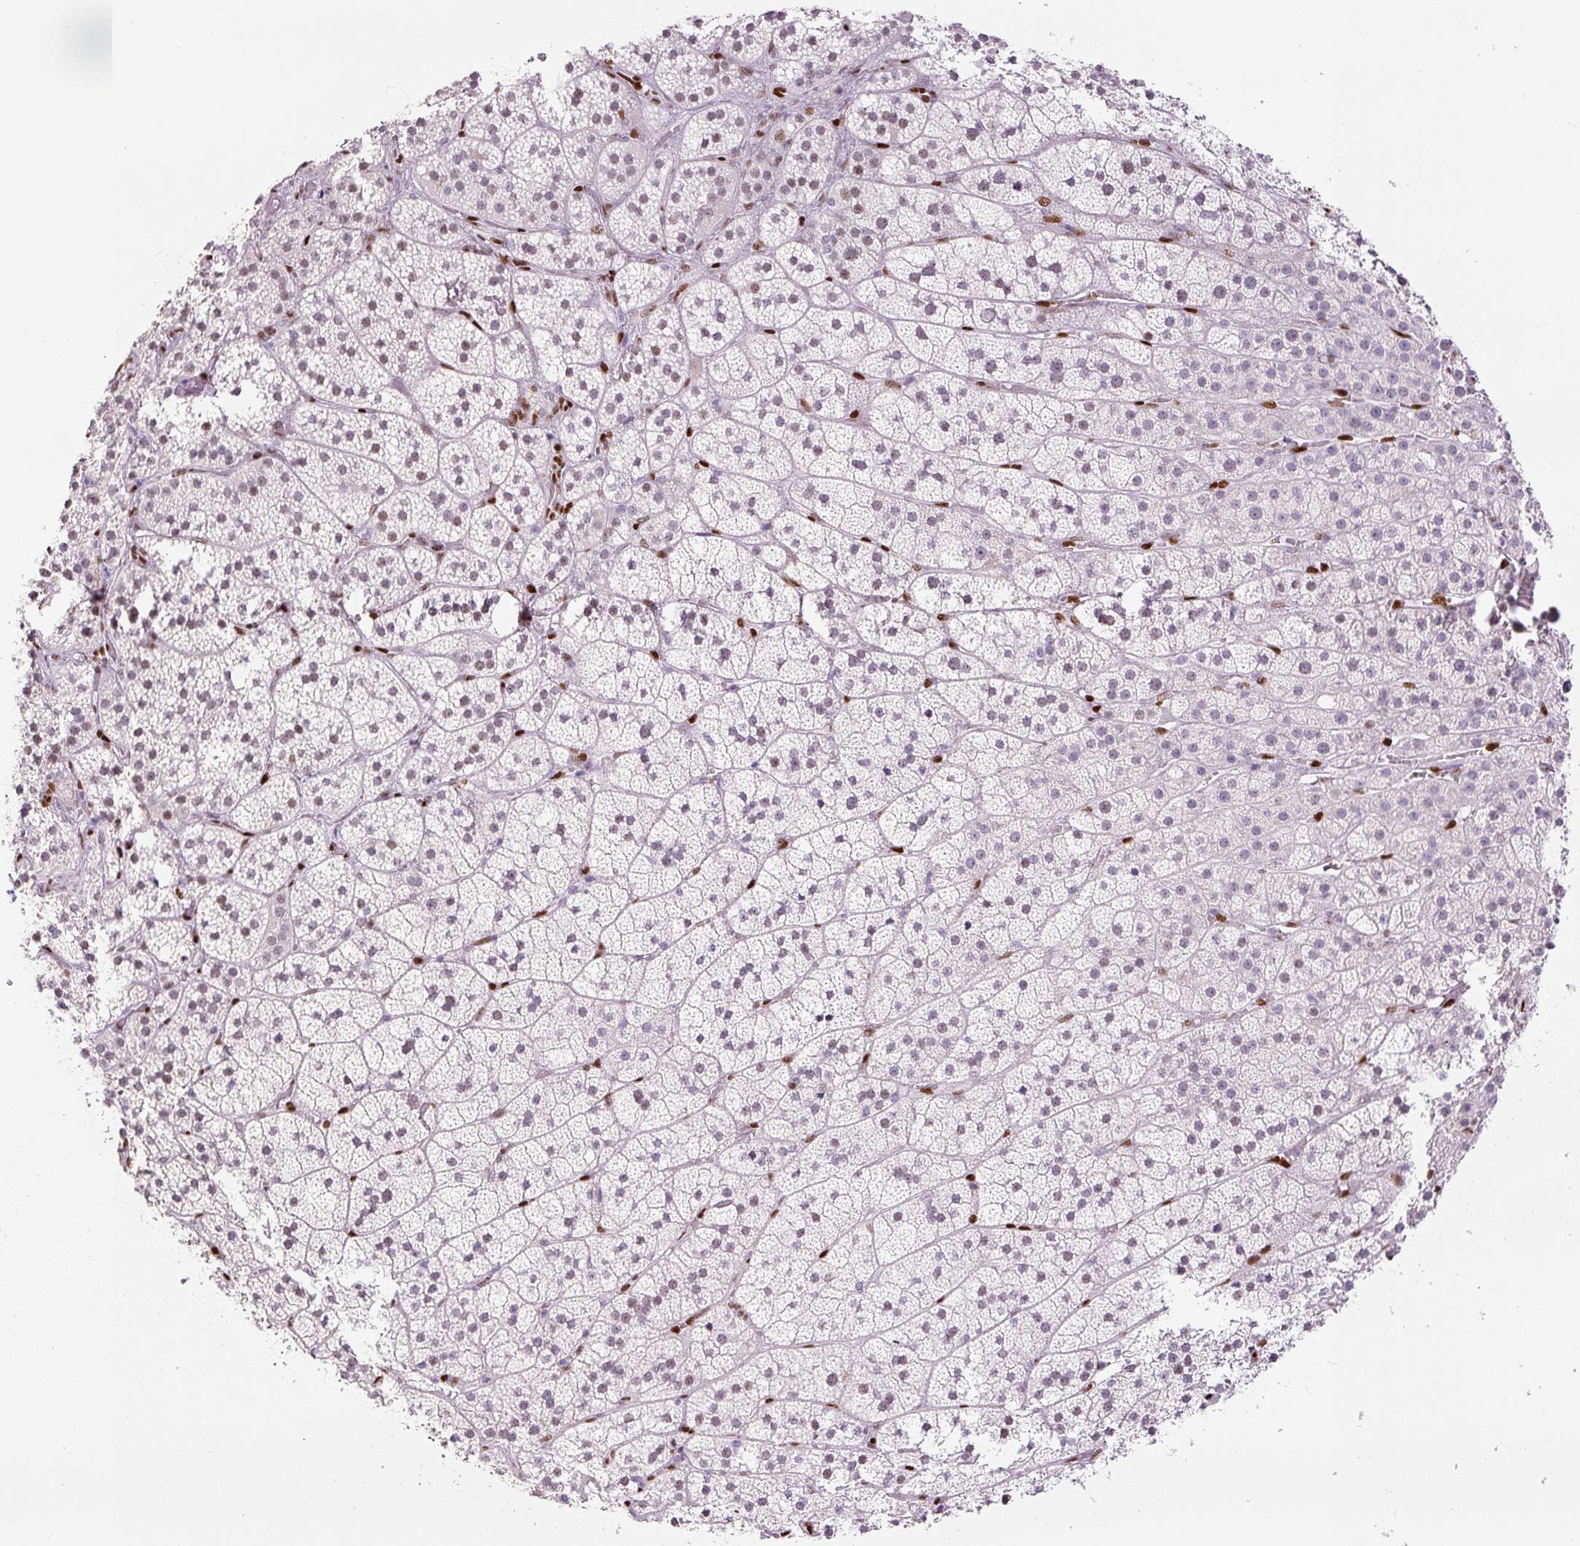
{"staining": {"intensity": "moderate", "quantity": "<25%", "location": "nuclear"}, "tissue": "adrenal gland", "cell_type": "Glandular cells", "image_type": "normal", "snomed": [{"axis": "morphology", "description": "Normal tissue, NOS"}, {"axis": "topography", "description": "Adrenal gland"}], "caption": "Protein positivity by immunohistochemistry demonstrates moderate nuclear expression in about <25% of glandular cells in normal adrenal gland.", "gene": "ZEB1", "patient": {"sex": "male", "age": 57}}